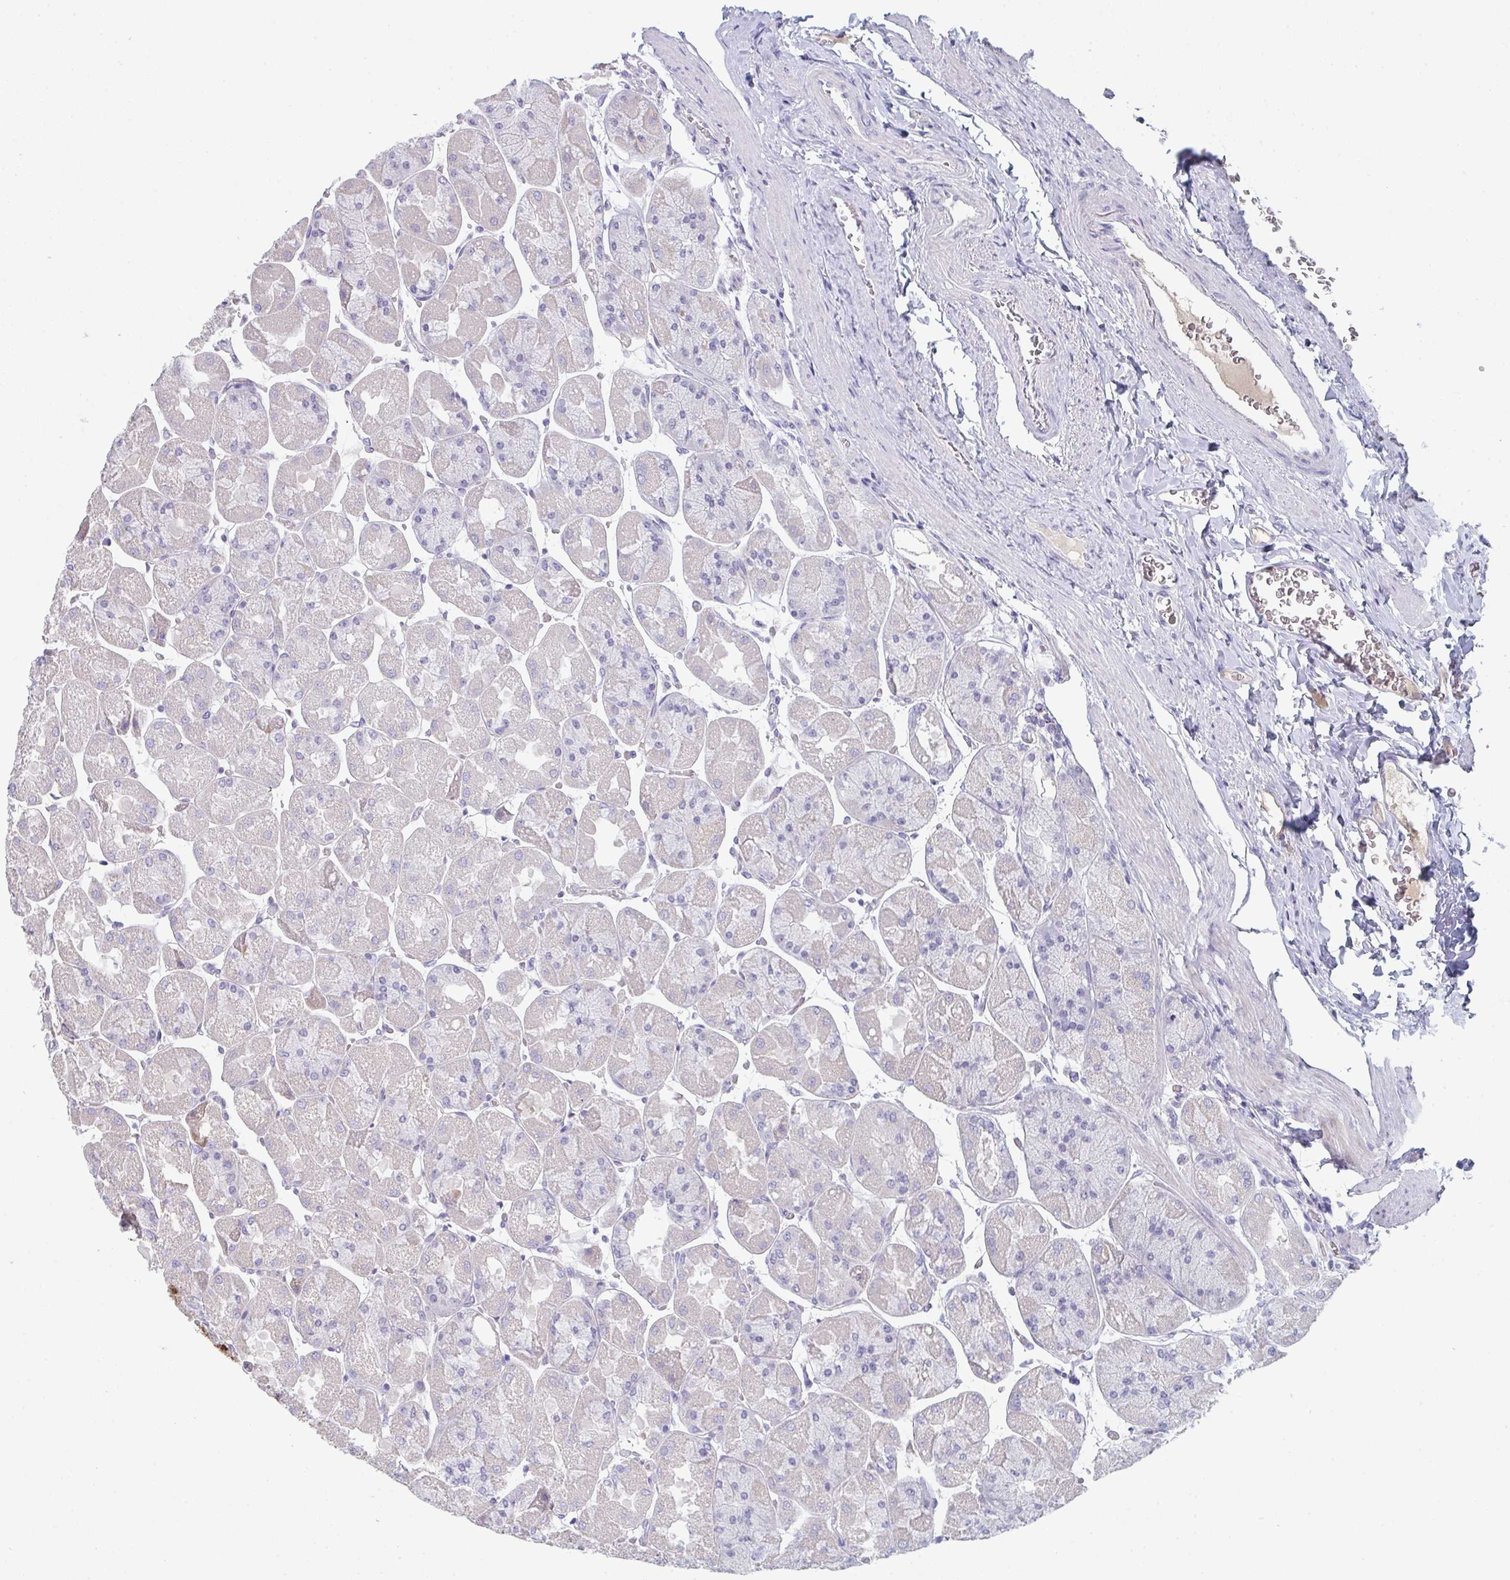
{"staining": {"intensity": "strong", "quantity": "<25%", "location": "cytoplasmic/membranous"}, "tissue": "stomach", "cell_type": "Glandular cells", "image_type": "normal", "snomed": [{"axis": "morphology", "description": "Normal tissue, NOS"}, {"axis": "topography", "description": "Stomach"}], "caption": "Protein staining reveals strong cytoplasmic/membranous staining in approximately <25% of glandular cells in benign stomach. The staining was performed using DAB (3,3'-diaminobenzidine) to visualize the protein expression in brown, while the nuclei were stained in blue with hematoxylin (Magnification: 20x).", "gene": "HGFAC", "patient": {"sex": "female", "age": 61}}